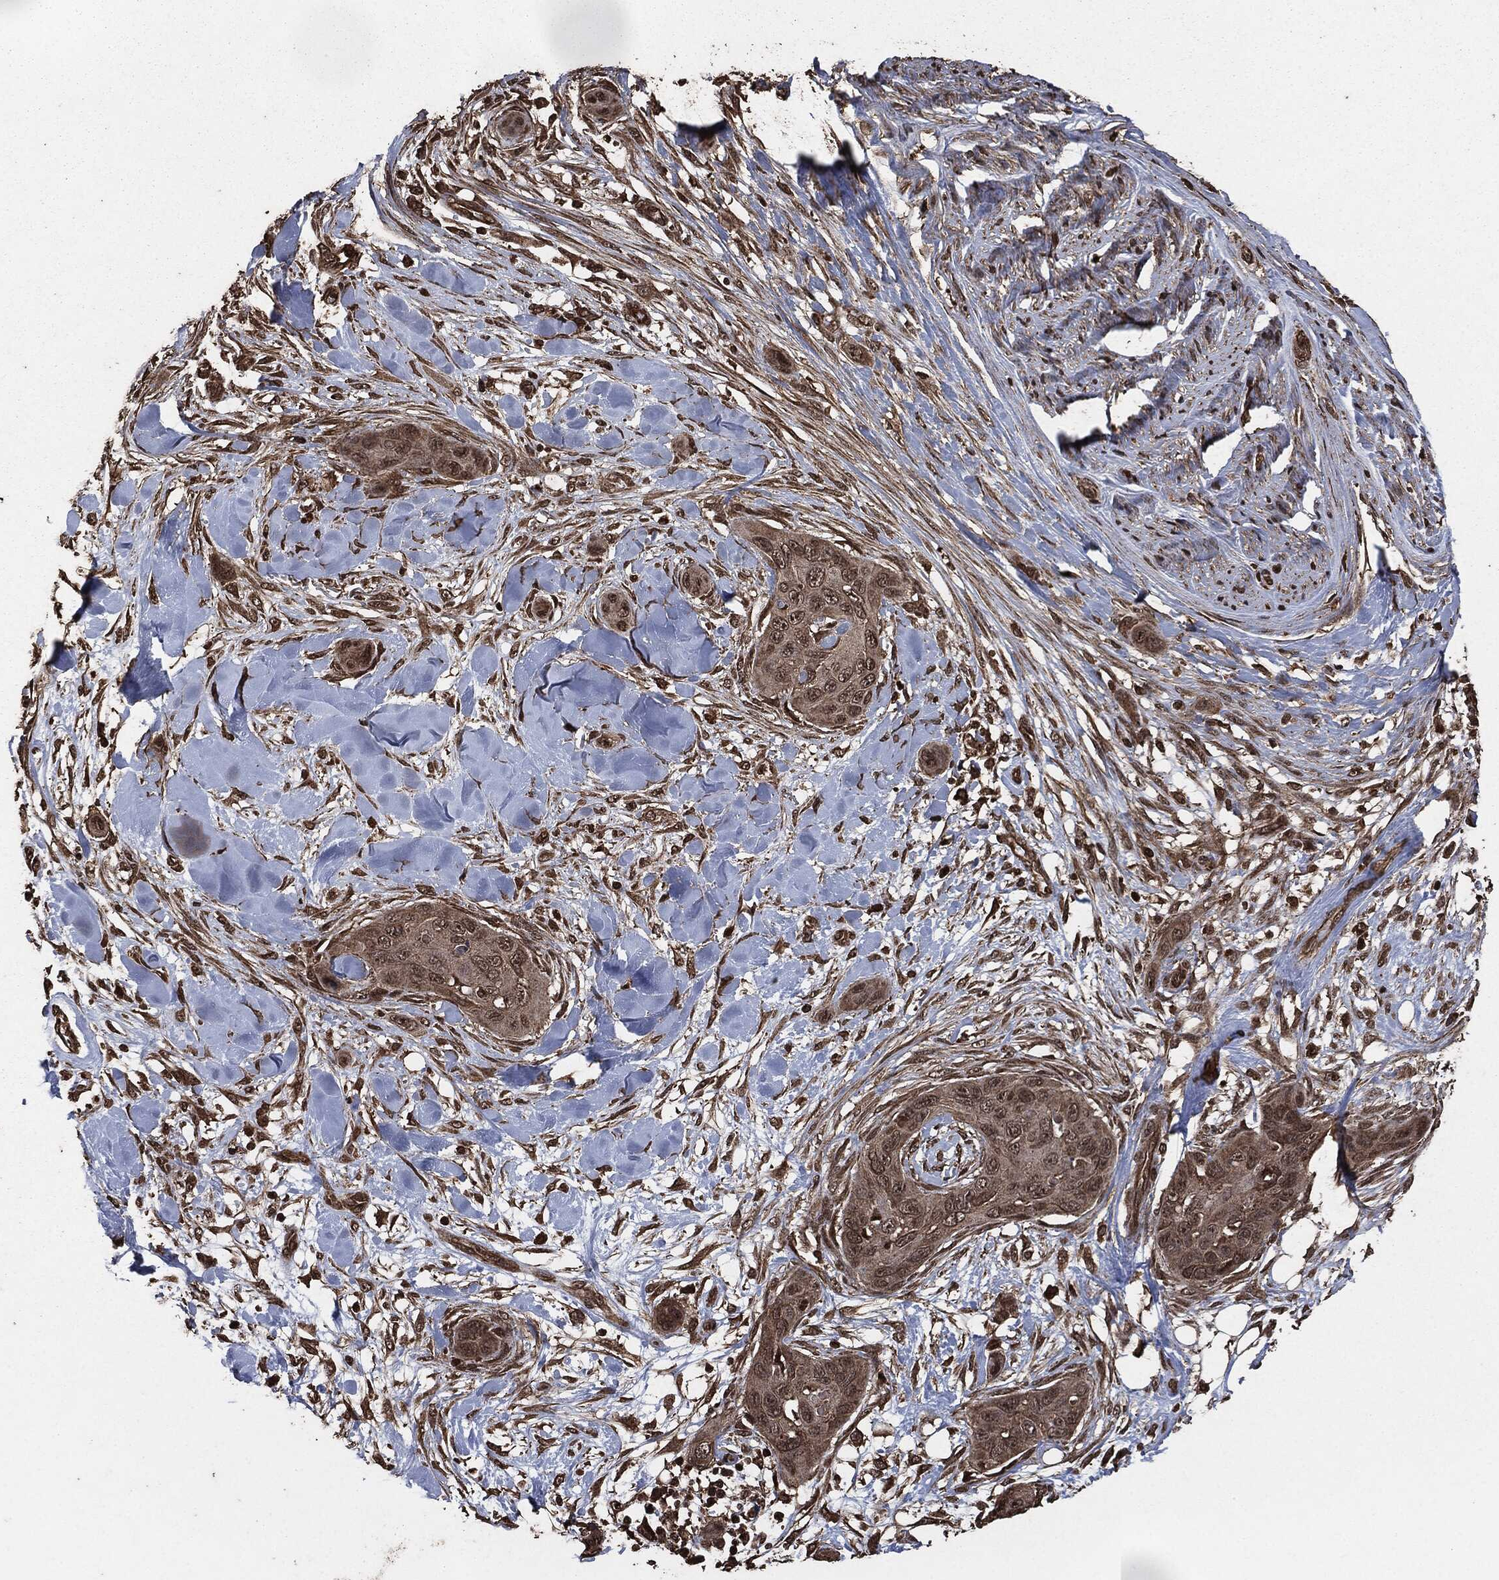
{"staining": {"intensity": "strong", "quantity": "25%-75%", "location": "cytoplasmic/membranous"}, "tissue": "skin cancer", "cell_type": "Tumor cells", "image_type": "cancer", "snomed": [{"axis": "morphology", "description": "Squamous cell carcinoma, NOS"}, {"axis": "topography", "description": "Skin"}], "caption": "The image demonstrates staining of skin cancer (squamous cell carcinoma), revealing strong cytoplasmic/membranous protein positivity (brown color) within tumor cells. (IHC, brightfield microscopy, high magnification).", "gene": "EGFR", "patient": {"sex": "male", "age": 78}}